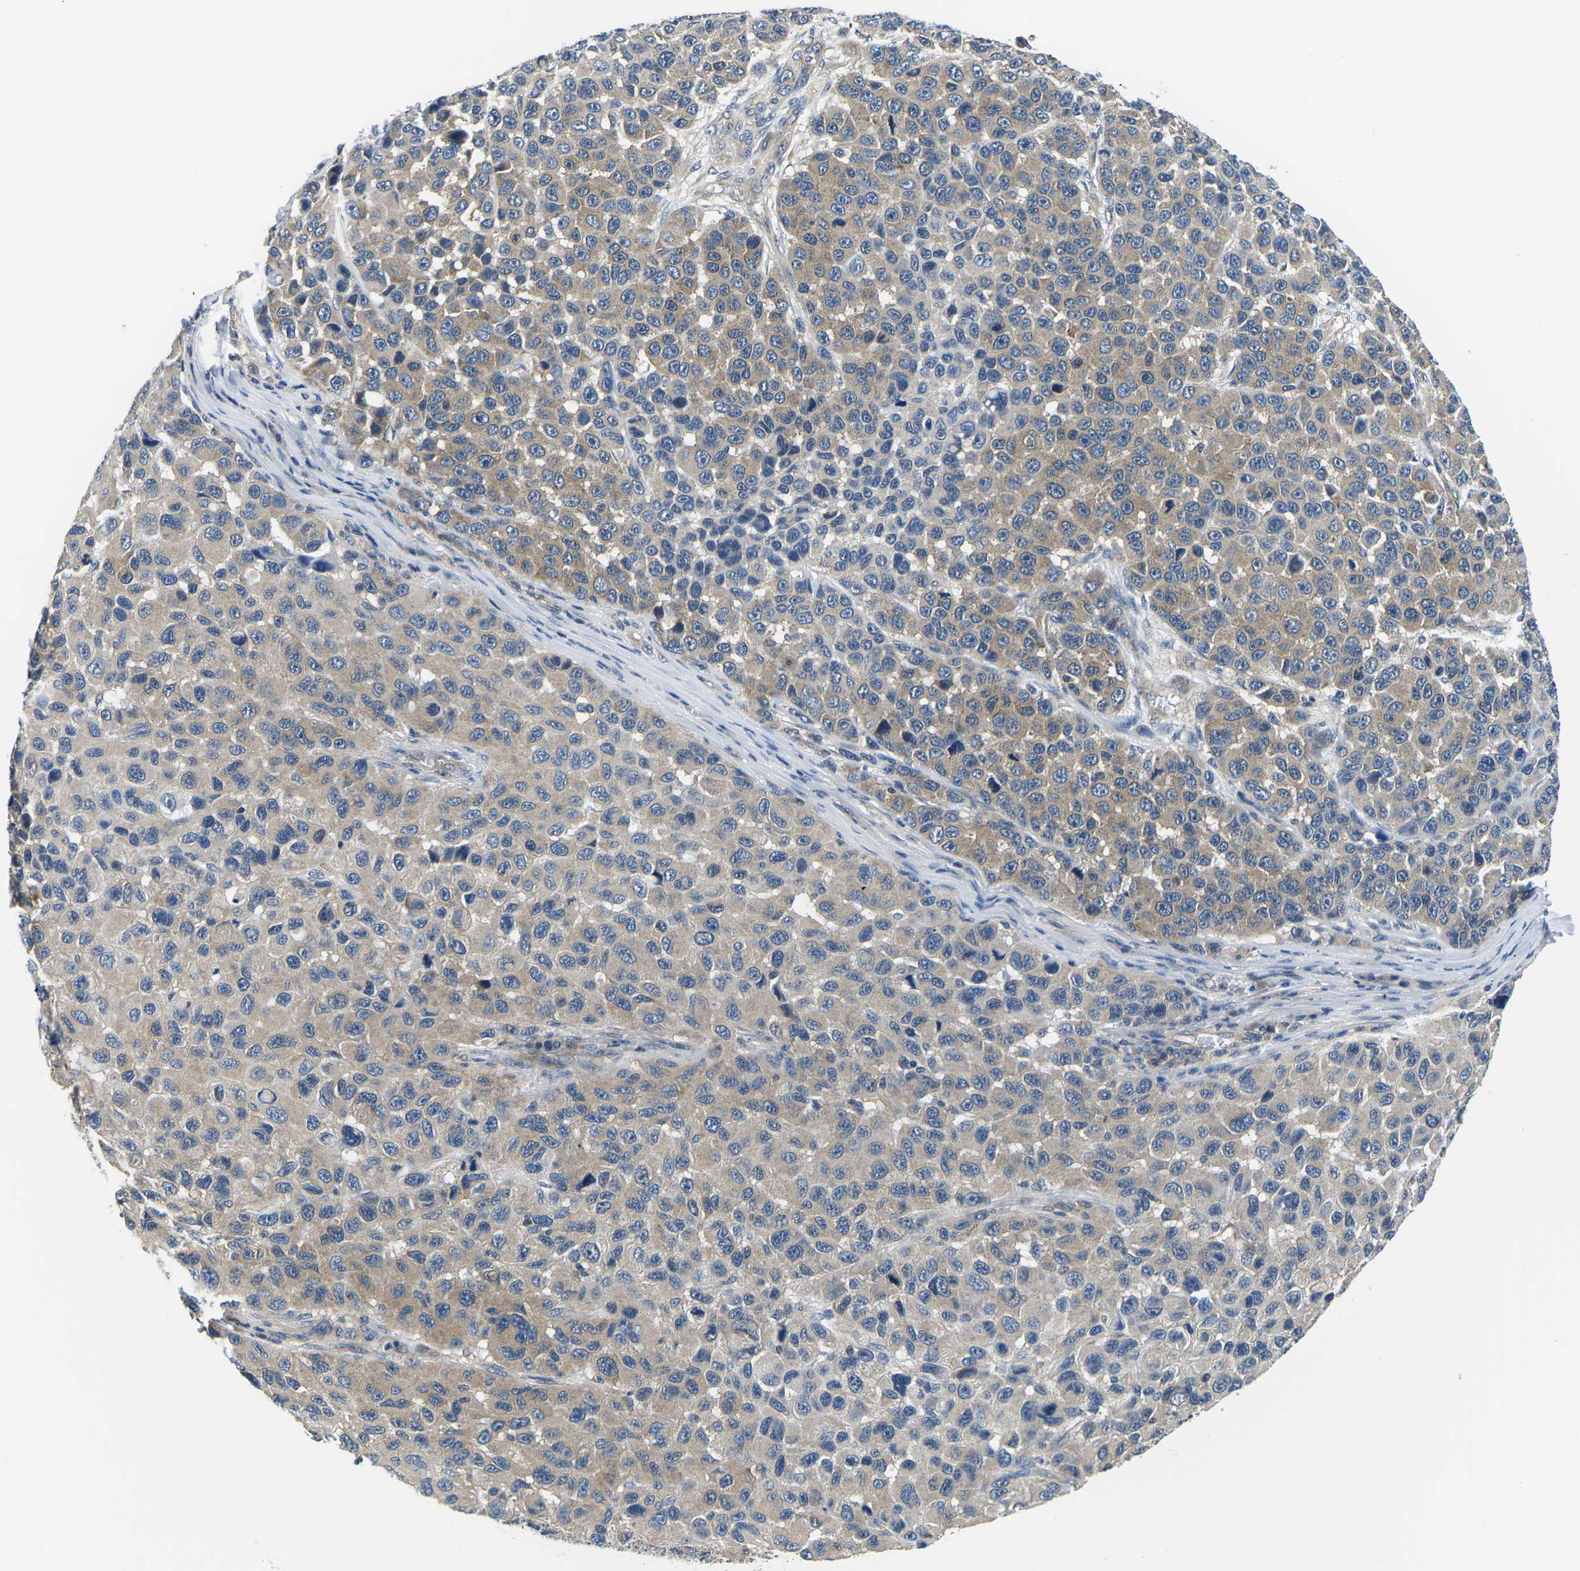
{"staining": {"intensity": "moderate", "quantity": ">75%", "location": "cytoplasmic/membranous"}, "tissue": "melanoma", "cell_type": "Tumor cells", "image_type": "cancer", "snomed": [{"axis": "morphology", "description": "Malignant melanoma, NOS"}, {"axis": "topography", "description": "Skin"}], "caption": "About >75% of tumor cells in human melanoma exhibit moderate cytoplasmic/membranous protein expression as visualized by brown immunohistochemical staining.", "gene": "GSK3B", "patient": {"sex": "male", "age": 53}}